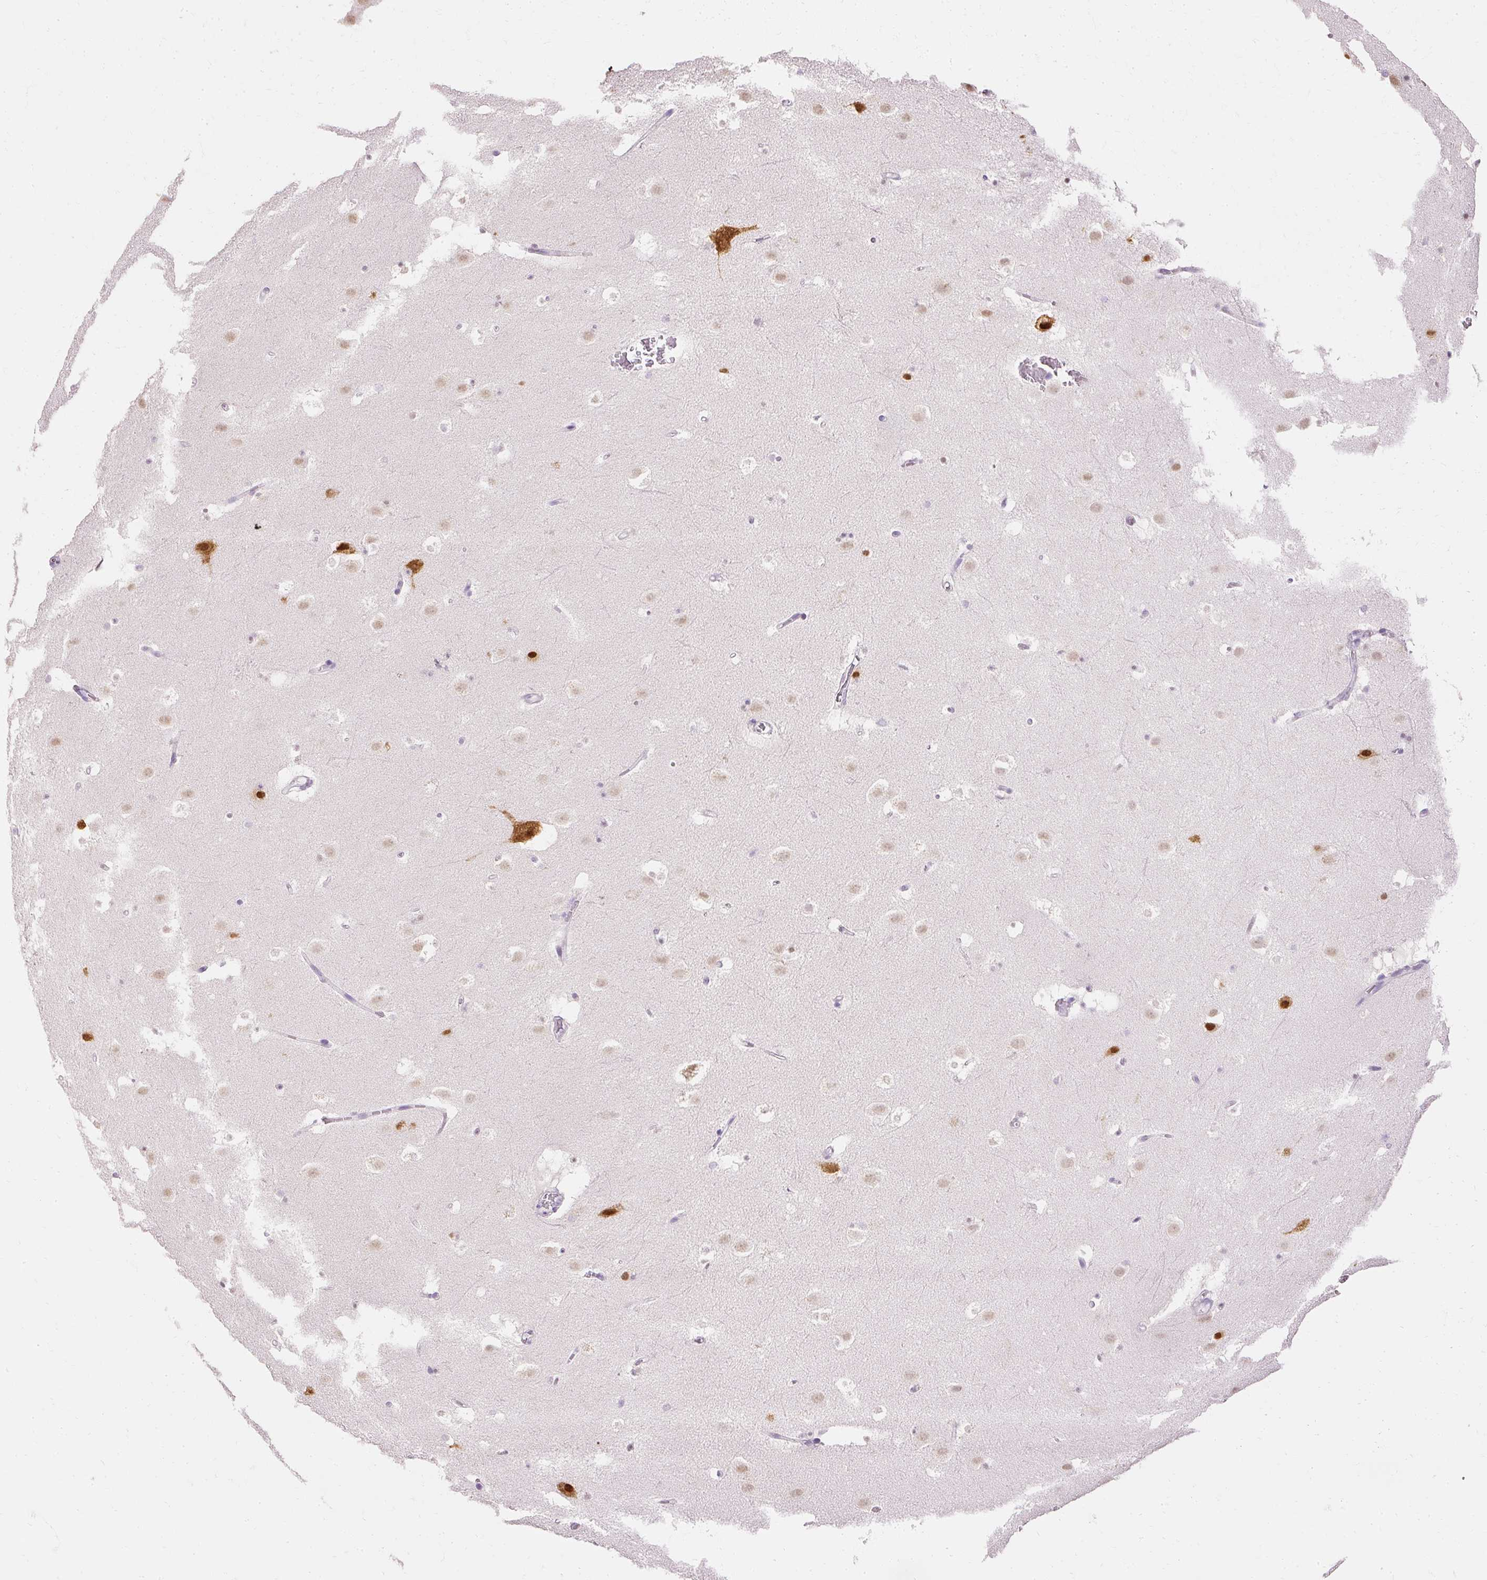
{"staining": {"intensity": "moderate", "quantity": "<25%", "location": "nuclear"}, "tissue": "caudate", "cell_type": "Glial cells", "image_type": "normal", "snomed": [{"axis": "morphology", "description": "Normal tissue, NOS"}, {"axis": "topography", "description": "Lateral ventricle wall"}], "caption": "High-power microscopy captured an IHC histopathology image of benign caudate, revealing moderate nuclear positivity in about <25% of glial cells.", "gene": "ELAVL3", "patient": {"sex": "male", "age": 37}}